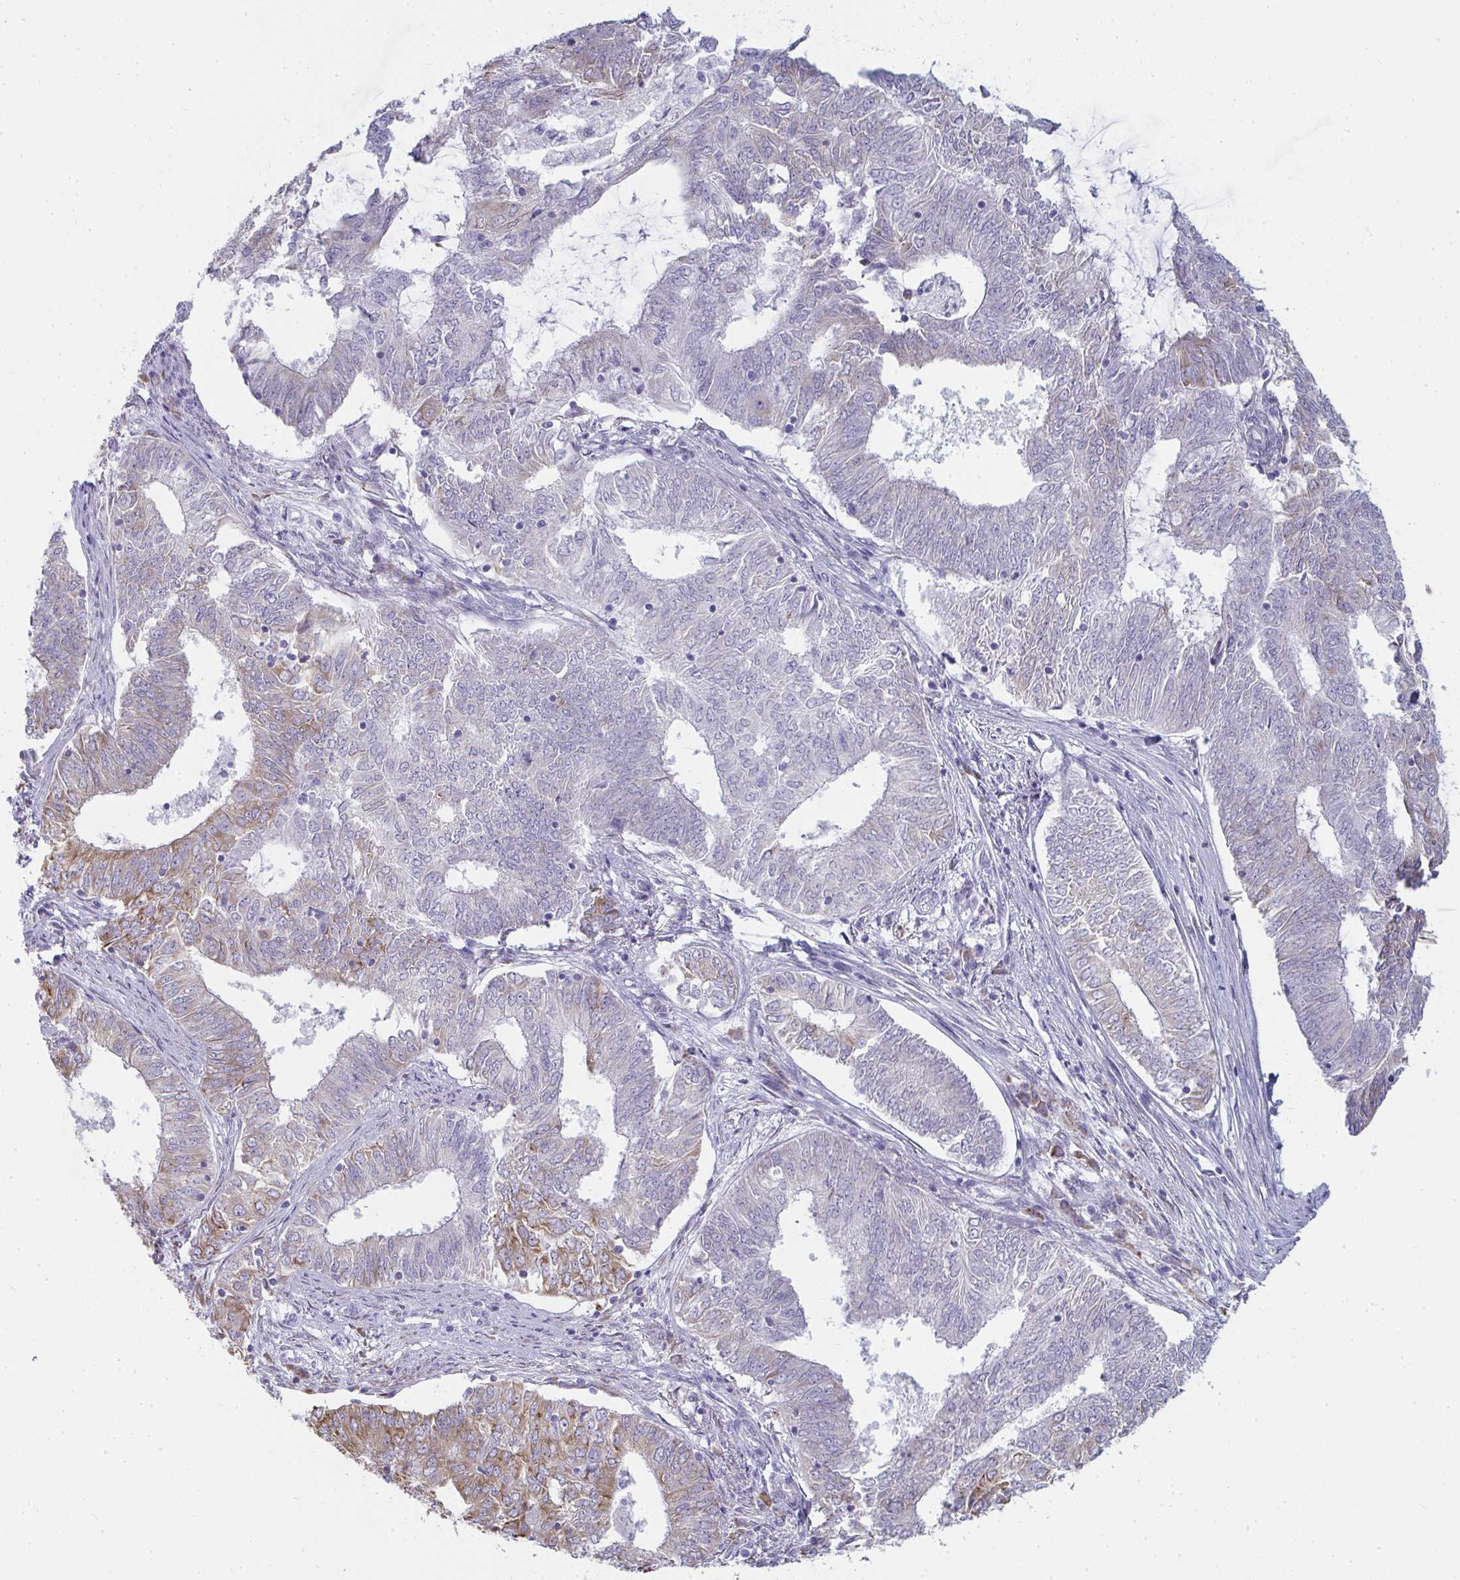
{"staining": {"intensity": "moderate", "quantity": "<25%", "location": "cytoplasmic/membranous"}, "tissue": "endometrial cancer", "cell_type": "Tumor cells", "image_type": "cancer", "snomed": [{"axis": "morphology", "description": "Adenocarcinoma, NOS"}, {"axis": "topography", "description": "Endometrium"}], "caption": "This is an image of immunohistochemistry staining of endometrial cancer (adenocarcinoma), which shows moderate positivity in the cytoplasmic/membranous of tumor cells.", "gene": "SHROOM1", "patient": {"sex": "female", "age": 62}}